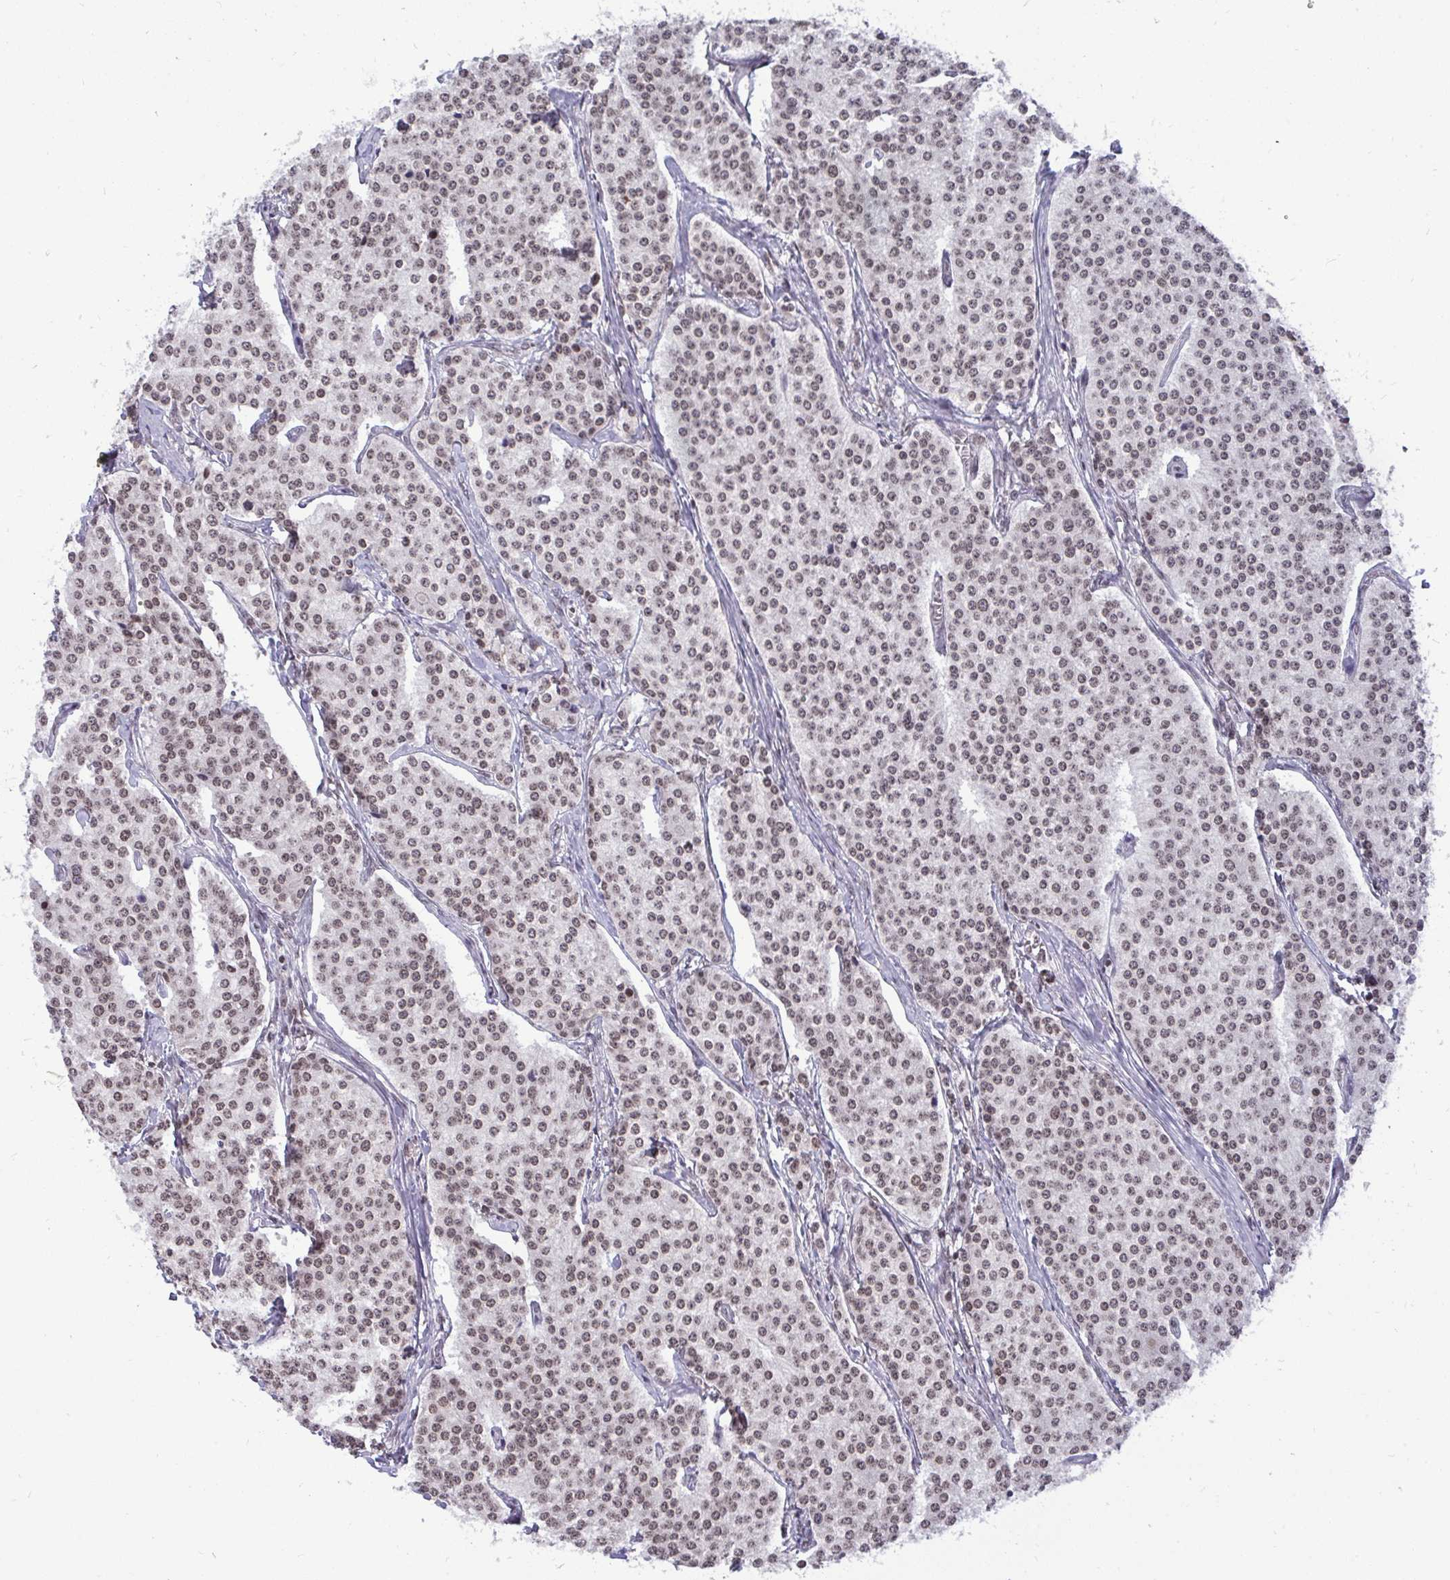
{"staining": {"intensity": "weak", "quantity": ">75%", "location": "nuclear"}, "tissue": "carcinoid", "cell_type": "Tumor cells", "image_type": "cancer", "snomed": [{"axis": "morphology", "description": "Carcinoid, malignant, NOS"}, {"axis": "topography", "description": "Small intestine"}], "caption": "Tumor cells show weak nuclear expression in approximately >75% of cells in carcinoid.", "gene": "JPT1", "patient": {"sex": "female", "age": 64}}